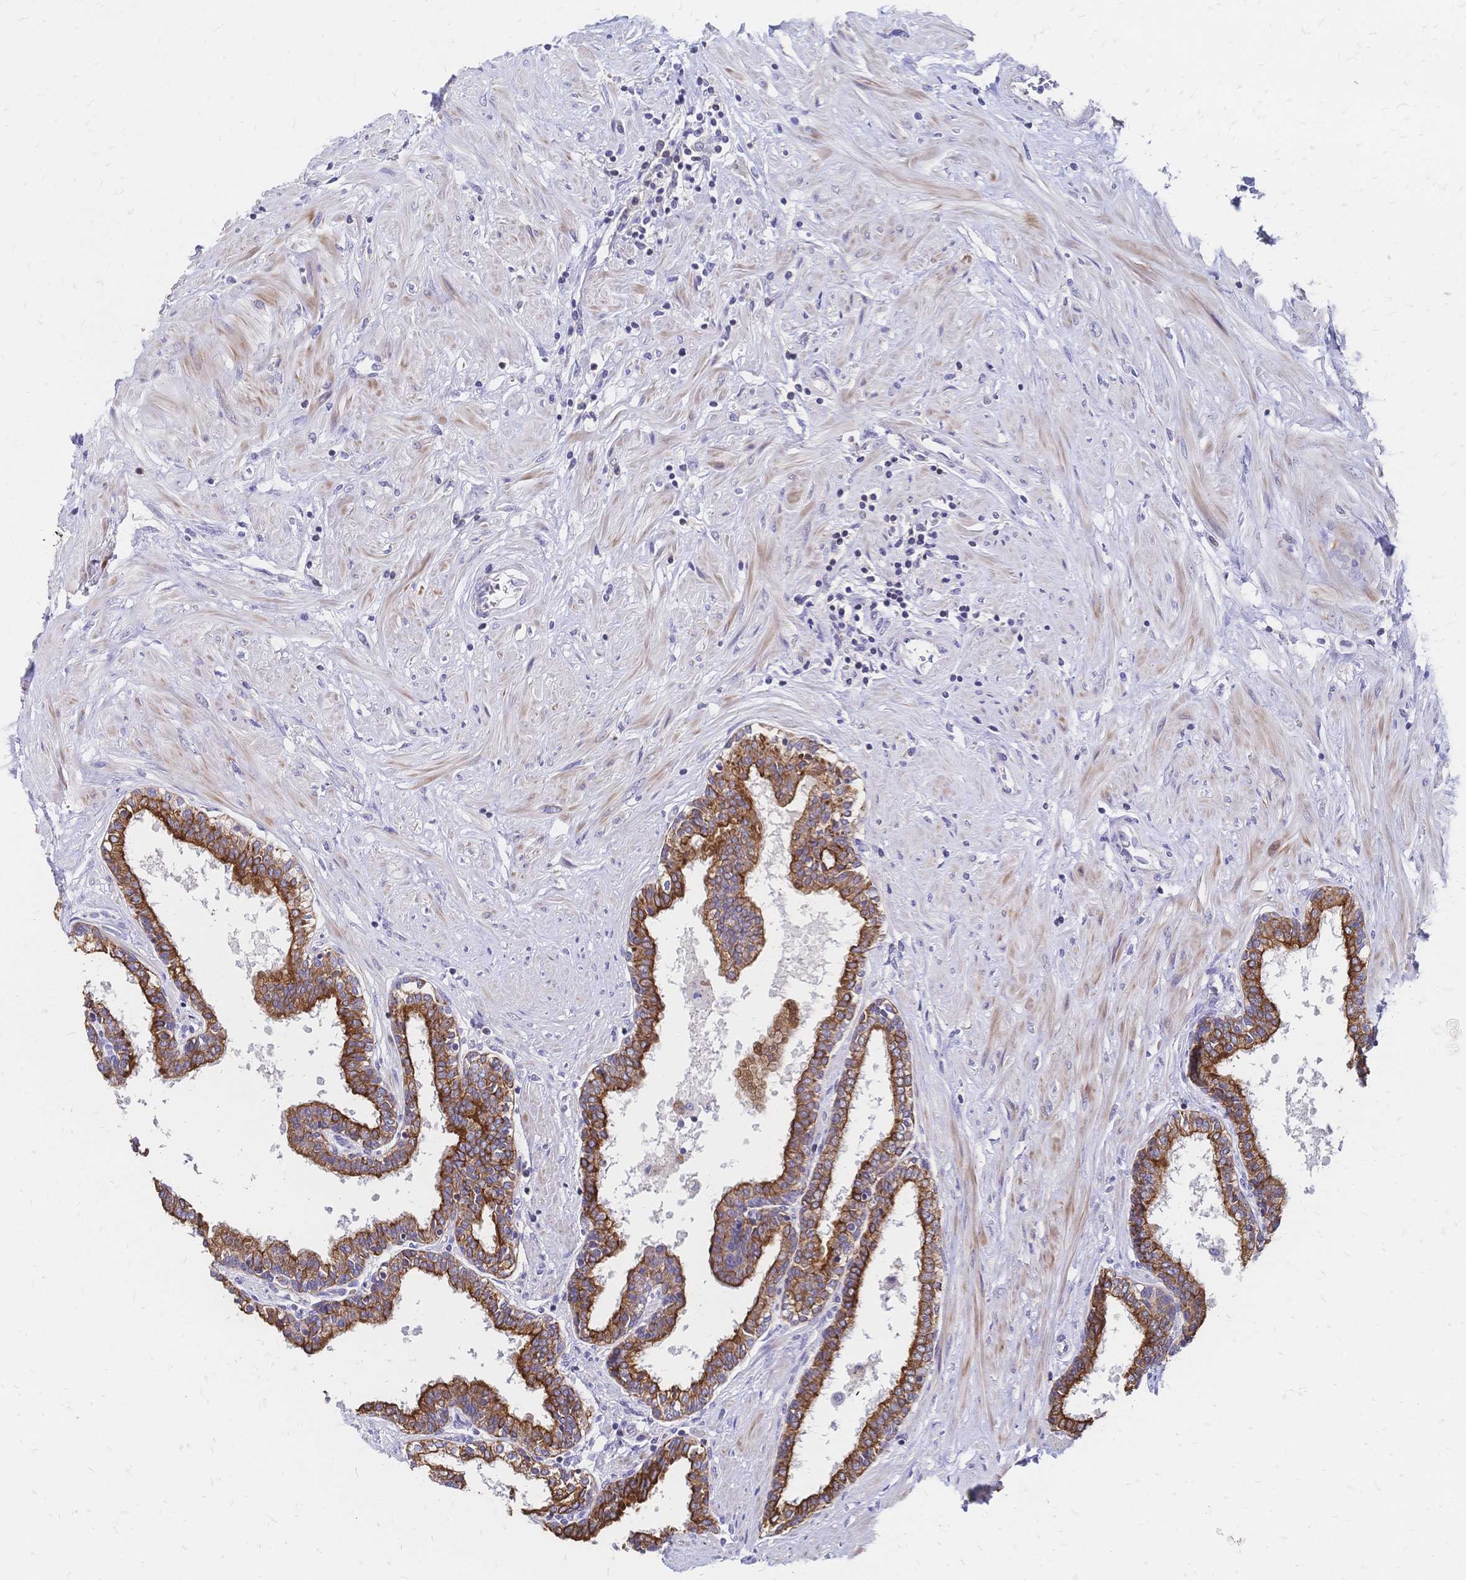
{"staining": {"intensity": "strong", "quantity": ">75%", "location": "cytoplasmic/membranous"}, "tissue": "prostate", "cell_type": "Glandular cells", "image_type": "normal", "snomed": [{"axis": "morphology", "description": "Normal tissue, NOS"}, {"axis": "topography", "description": "Prostate"}], "caption": "Immunohistochemical staining of unremarkable prostate shows strong cytoplasmic/membranous protein expression in approximately >75% of glandular cells. Nuclei are stained in blue.", "gene": "DTNB", "patient": {"sex": "male", "age": 55}}